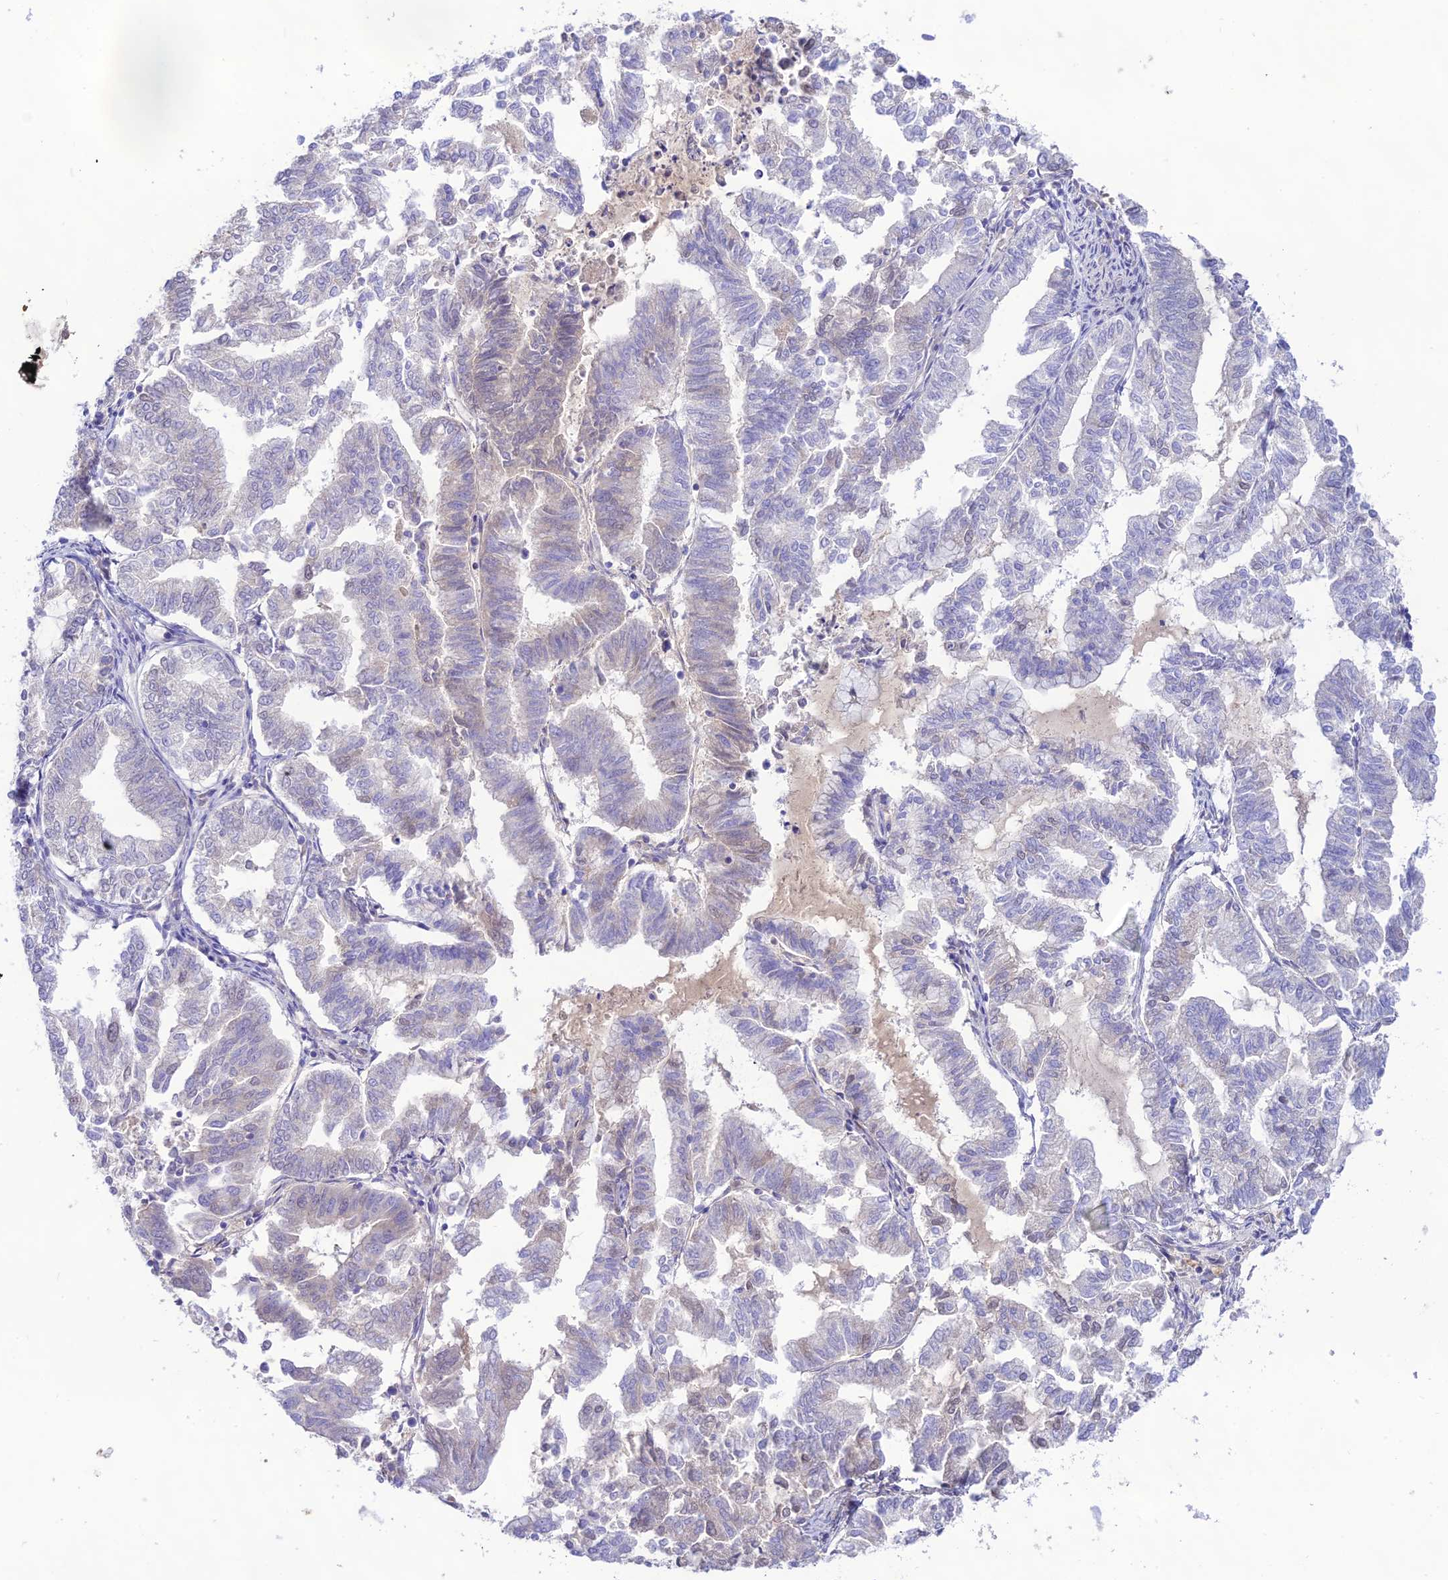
{"staining": {"intensity": "negative", "quantity": "none", "location": "none"}, "tissue": "endometrial cancer", "cell_type": "Tumor cells", "image_type": "cancer", "snomed": [{"axis": "morphology", "description": "Adenocarcinoma, NOS"}, {"axis": "topography", "description": "Endometrium"}], "caption": "An image of human endometrial cancer is negative for staining in tumor cells. (Brightfield microscopy of DAB IHC at high magnification).", "gene": "NLRP9", "patient": {"sex": "female", "age": 79}}